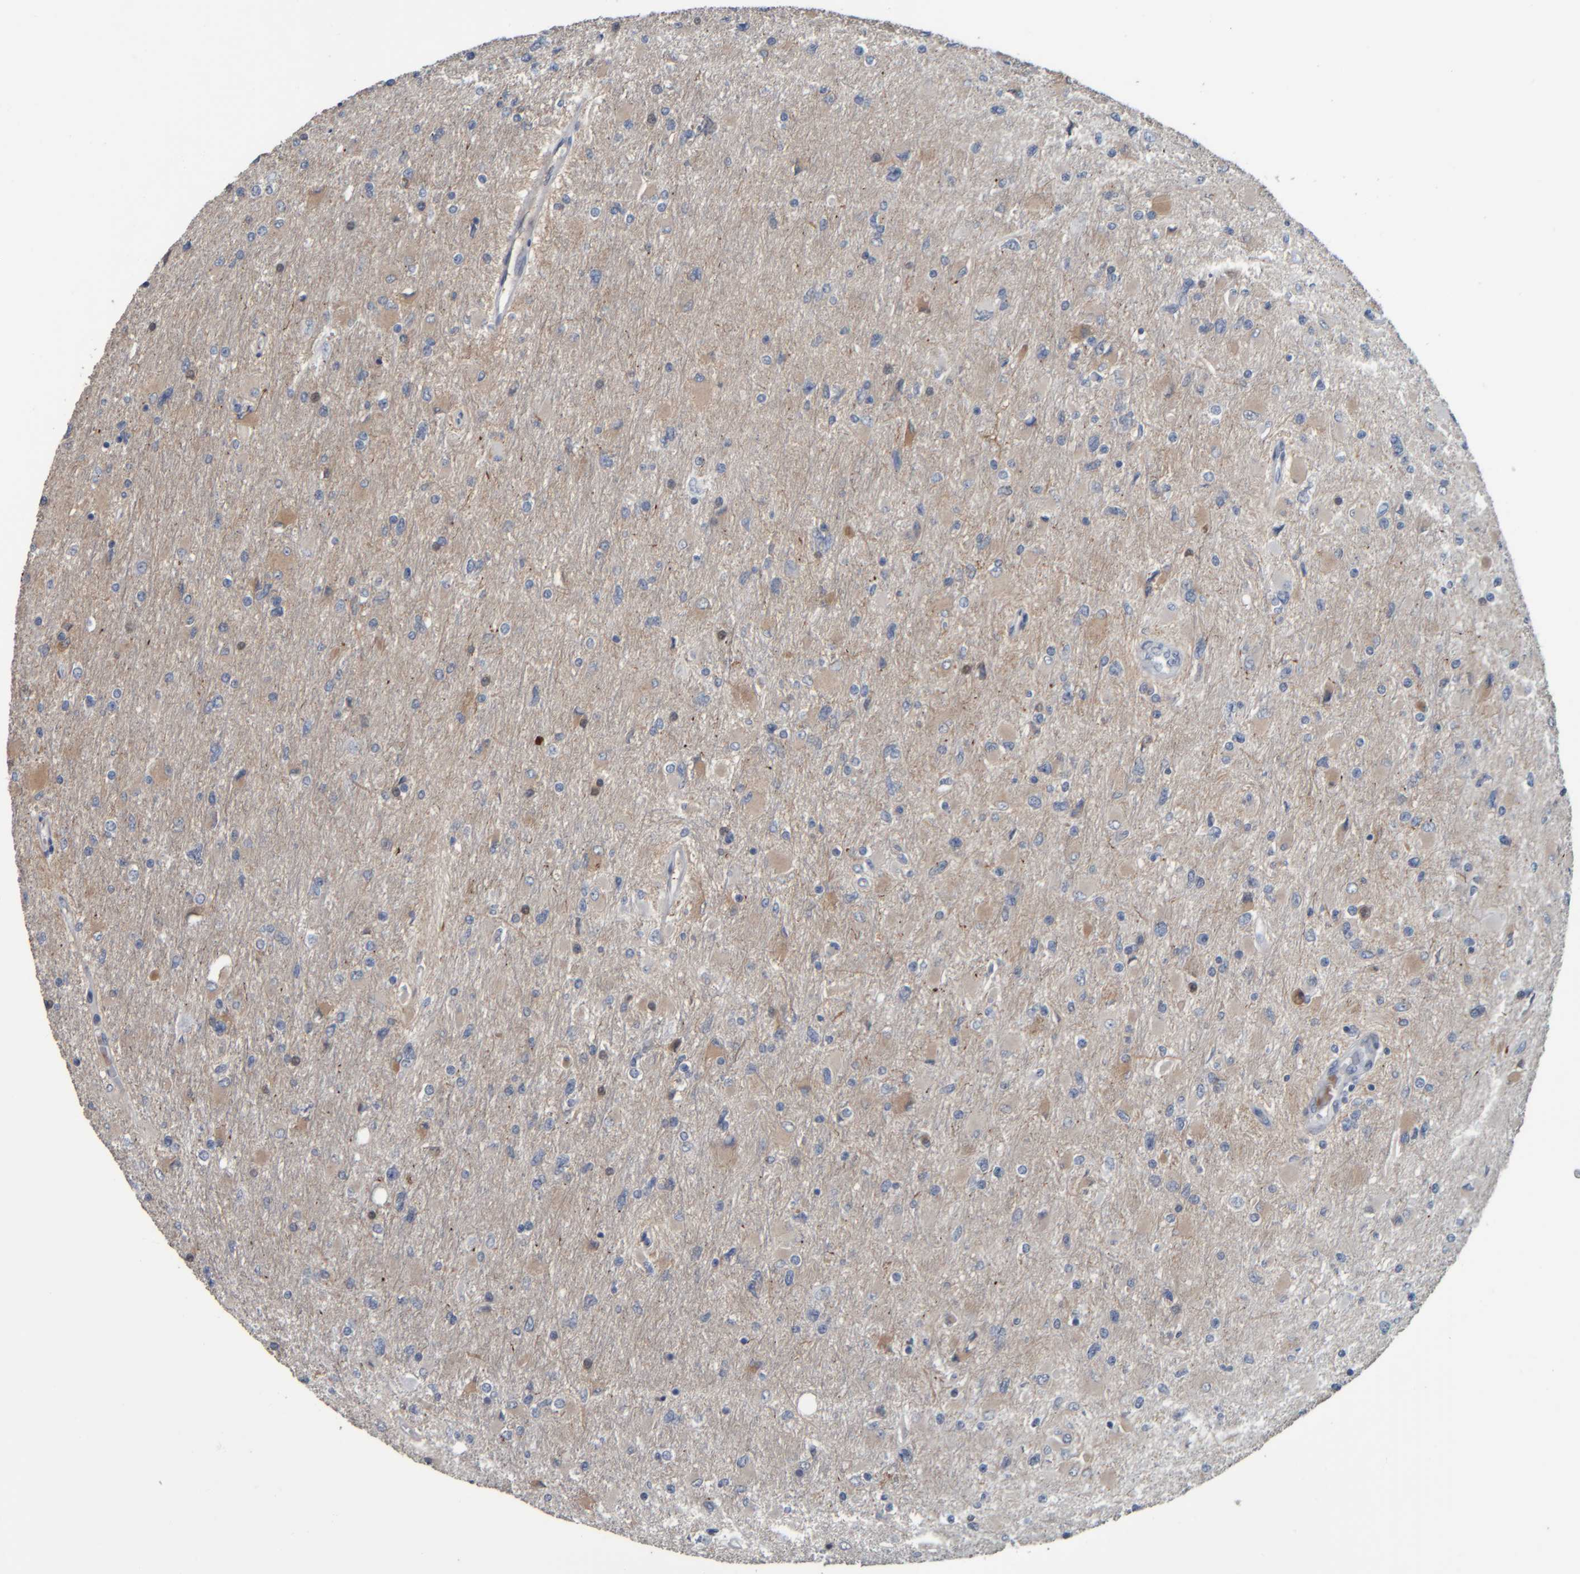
{"staining": {"intensity": "weak", "quantity": "<25%", "location": "cytoplasmic/membranous"}, "tissue": "glioma", "cell_type": "Tumor cells", "image_type": "cancer", "snomed": [{"axis": "morphology", "description": "Glioma, malignant, High grade"}, {"axis": "topography", "description": "Cerebral cortex"}], "caption": "Tumor cells show no significant positivity in malignant high-grade glioma.", "gene": "CAVIN4", "patient": {"sex": "female", "age": 36}}